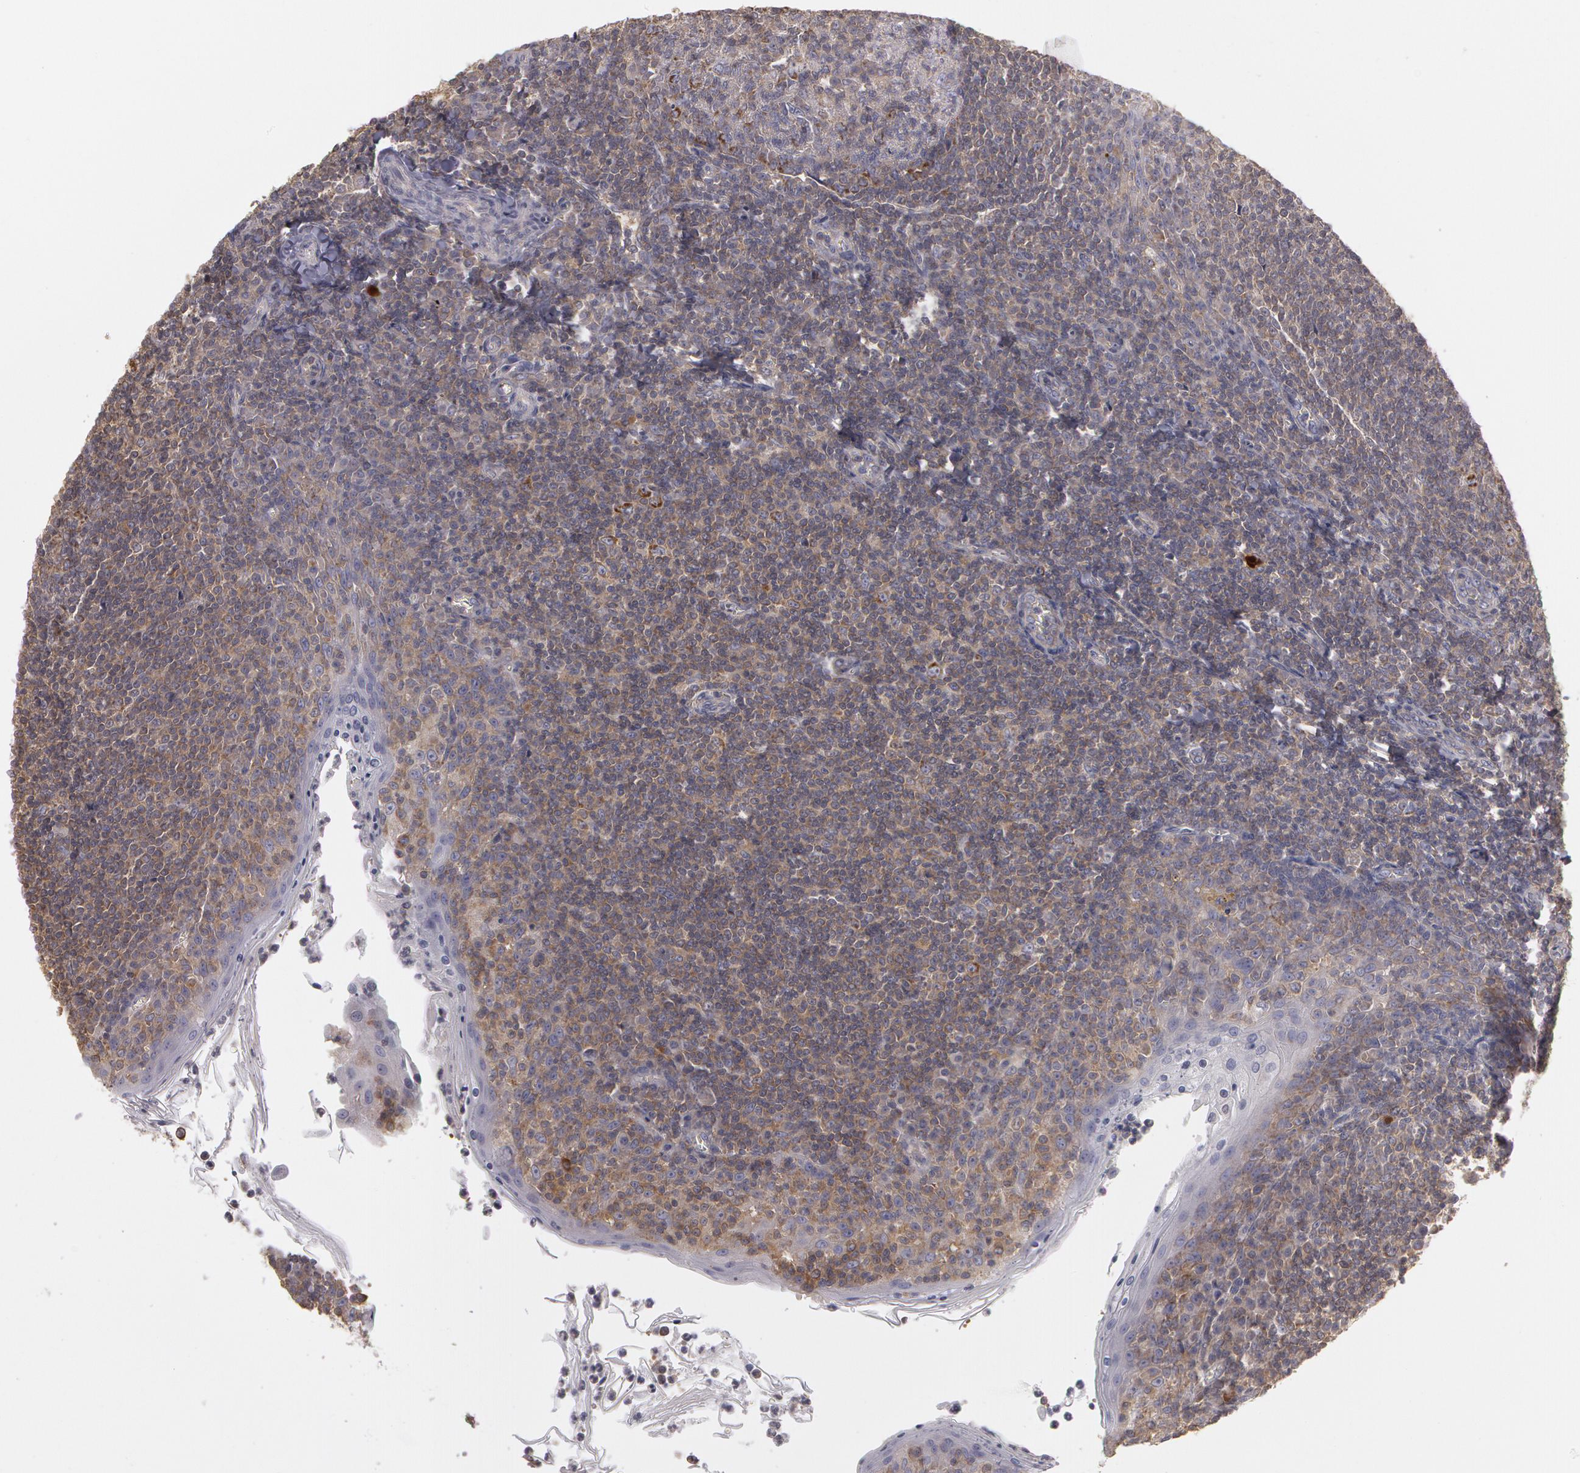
{"staining": {"intensity": "moderate", "quantity": "<25%", "location": "cytoplasmic/membranous"}, "tissue": "tonsil", "cell_type": "Germinal center cells", "image_type": "normal", "snomed": [{"axis": "morphology", "description": "Normal tissue, NOS"}, {"axis": "topography", "description": "Tonsil"}], "caption": "Immunohistochemistry (IHC) of unremarkable human tonsil shows low levels of moderate cytoplasmic/membranous staining in about <25% of germinal center cells. The protein is shown in brown color, while the nuclei are stained blue.", "gene": "NEK9", "patient": {"sex": "male", "age": 31}}